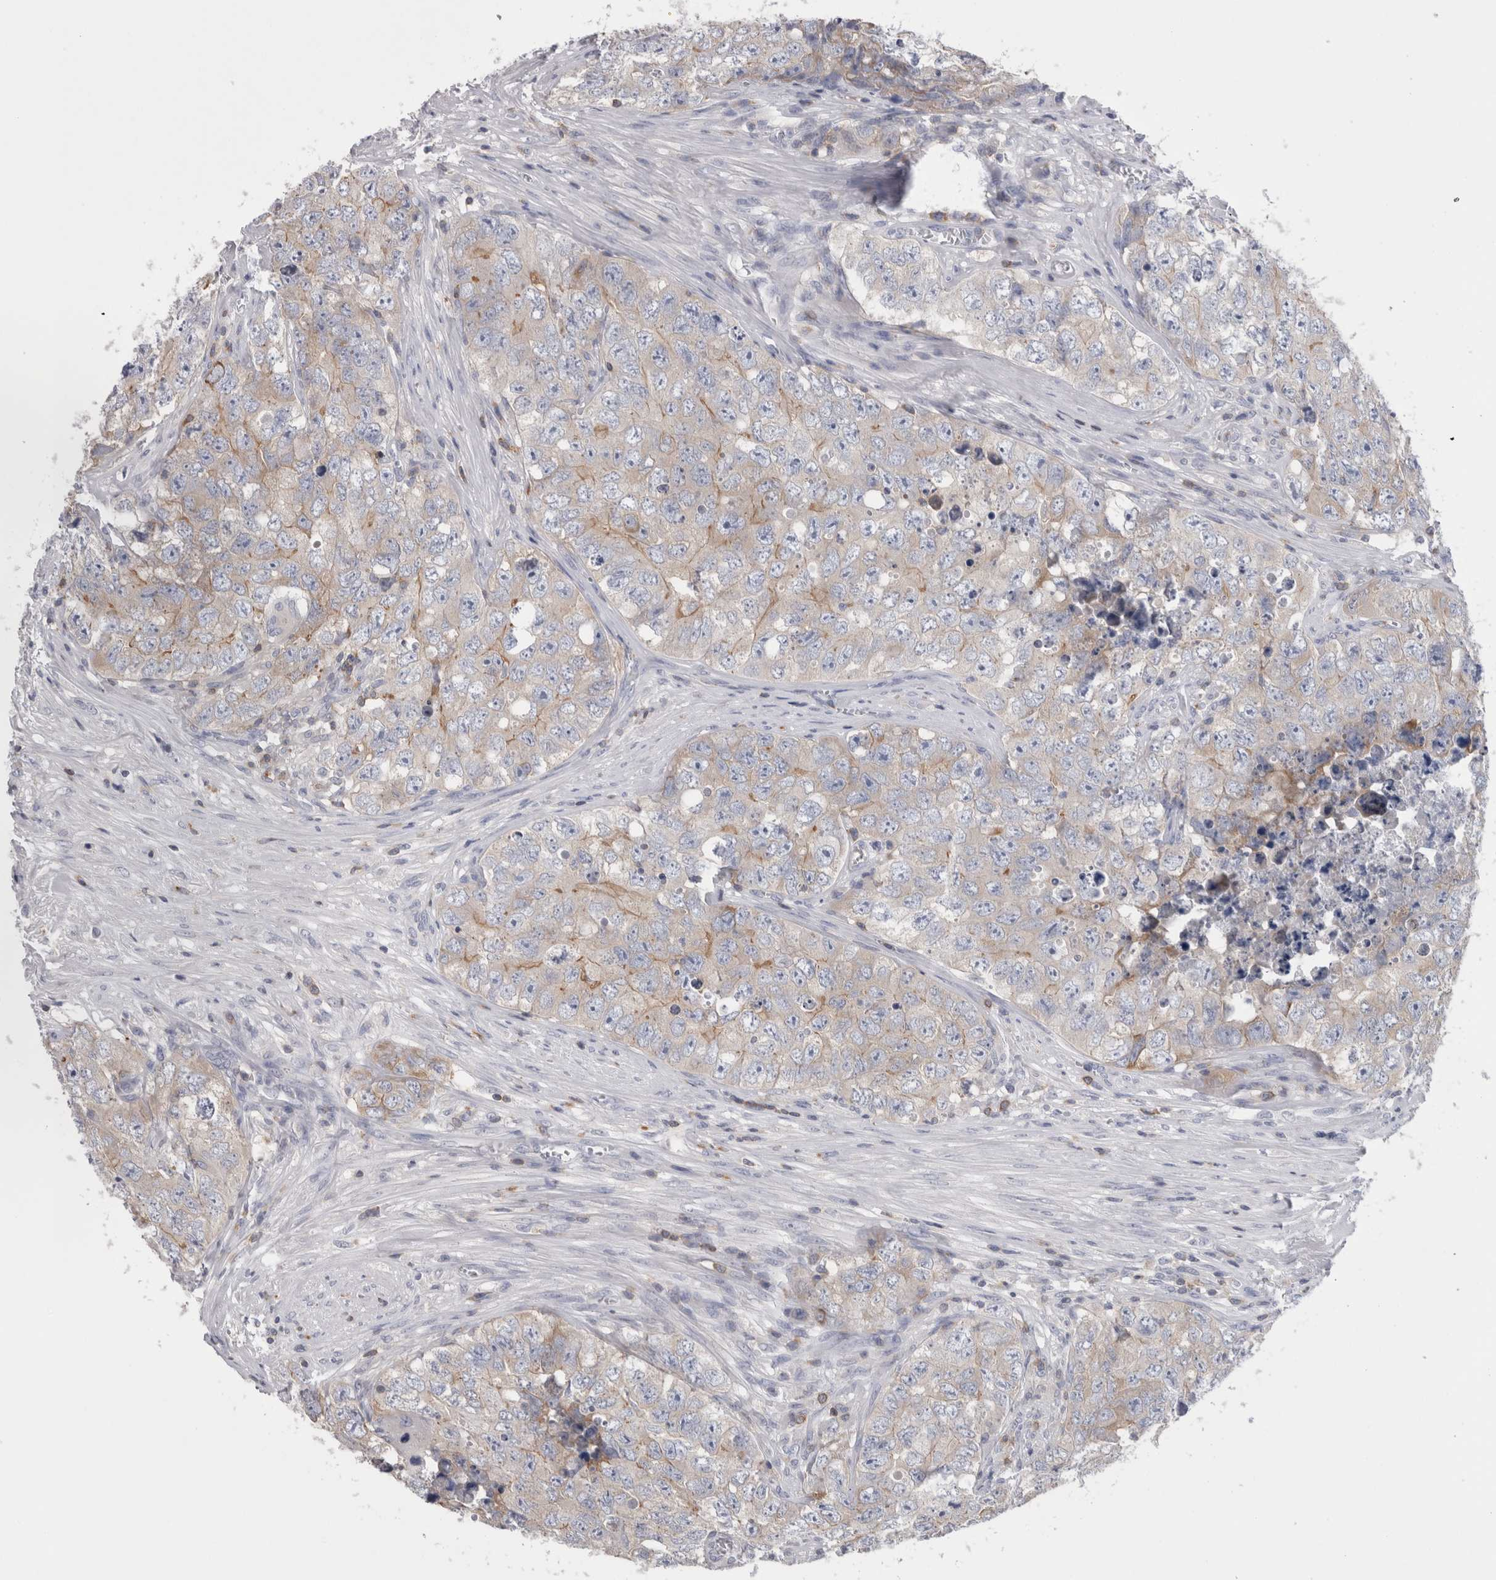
{"staining": {"intensity": "weak", "quantity": "<25%", "location": "cytoplasmic/membranous"}, "tissue": "testis cancer", "cell_type": "Tumor cells", "image_type": "cancer", "snomed": [{"axis": "morphology", "description": "Seminoma, NOS"}, {"axis": "morphology", "description": "Carcinoma, Embryonal, NOS"}, {"axis": "topography", "description": "Testis"}], "caption": "Tumor cells are negative for brown protein staining in testis cancer (embryonal carcinoma).", "gene": "DCTN6", "patient": {"sex": "male", "age": 43}}